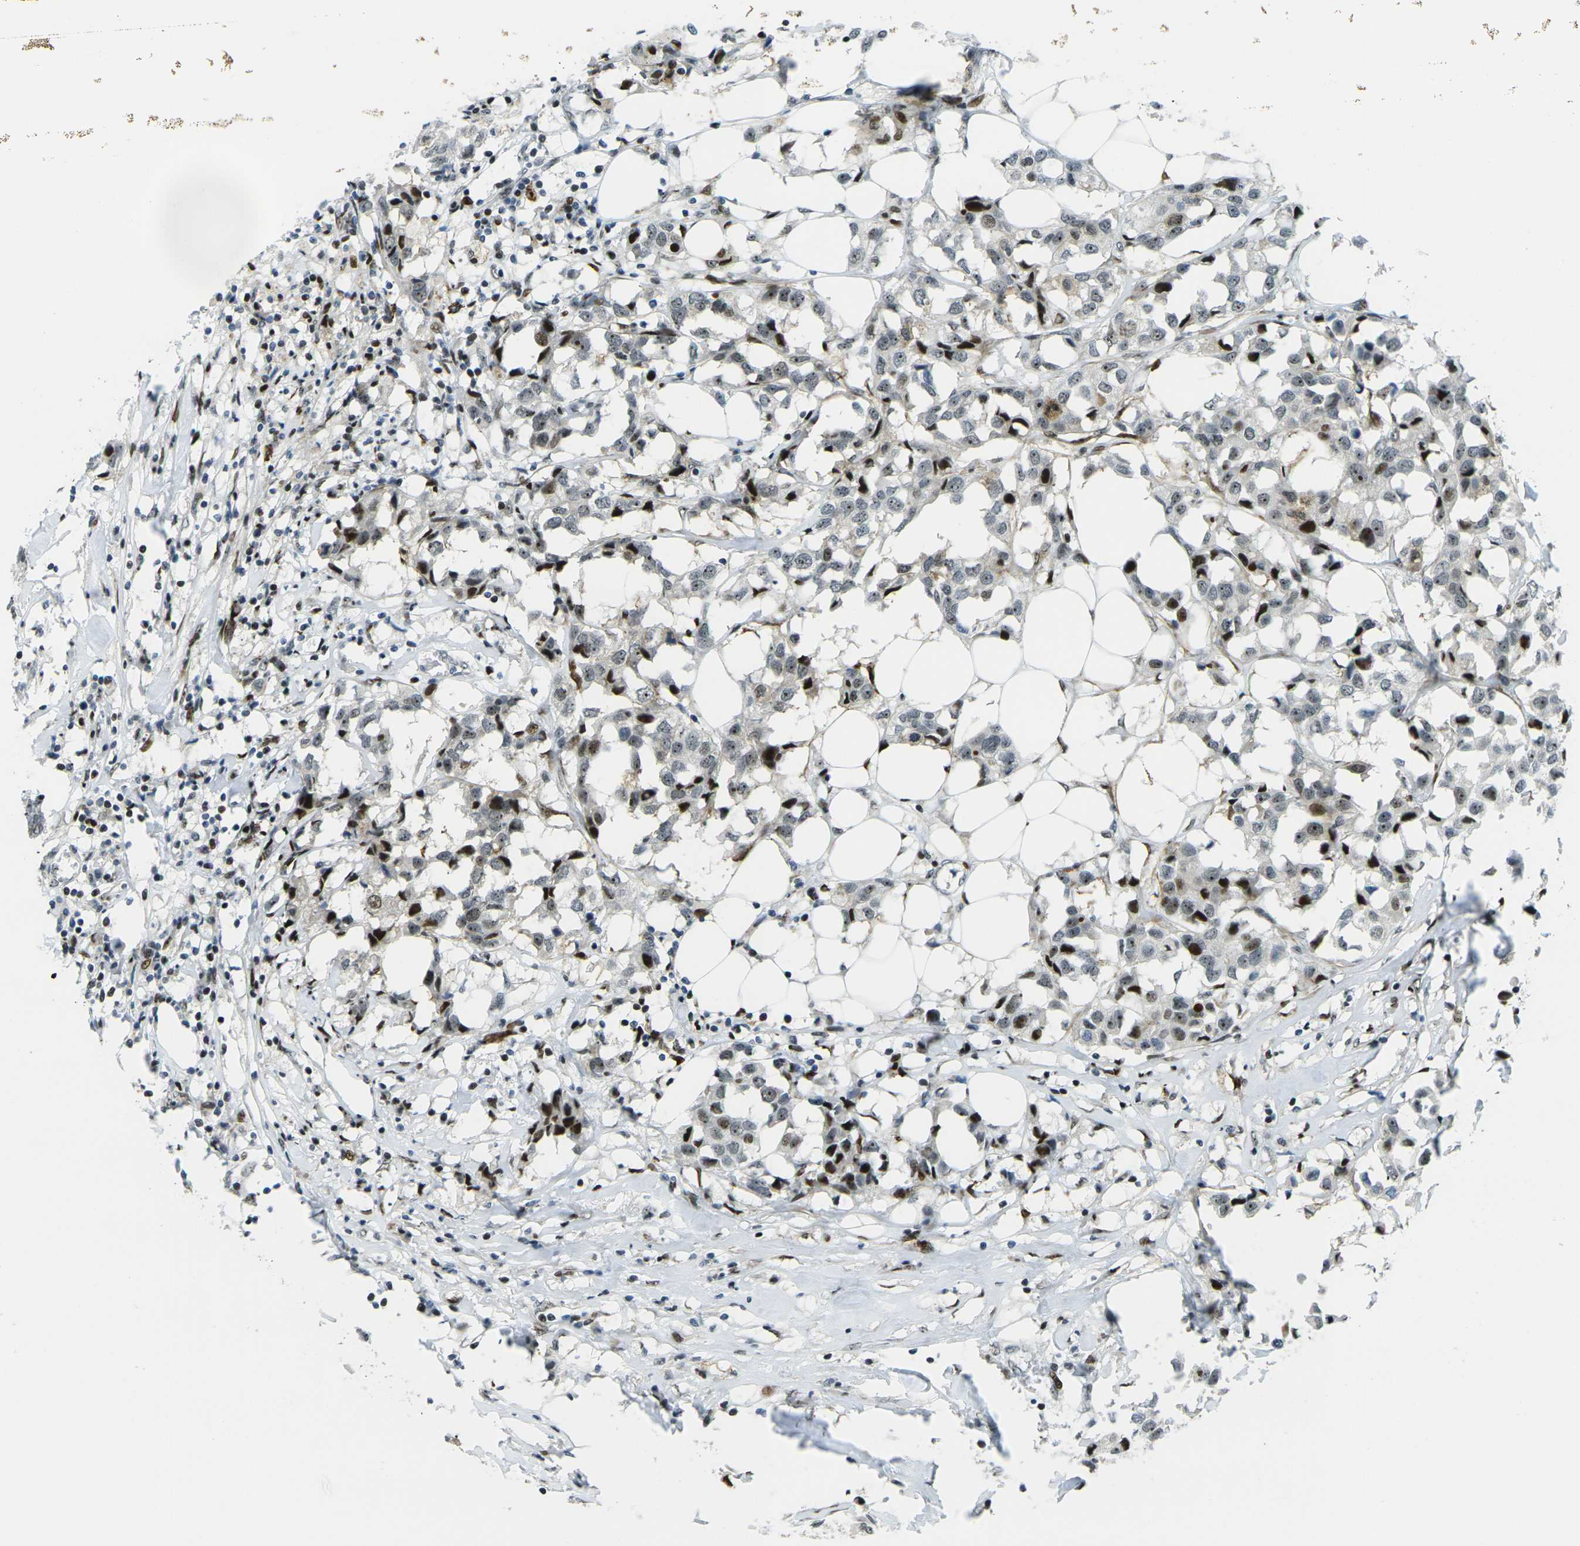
{"staining": {"intensity": "moderate", "quantity": ">75%", "location": "nuclear"}, "tissue": "breast cancer", "cell_type": "Tumor cells", "image_type": "cancer", "snomed": [{"axis": "morphology", "description": "Duct carcinoma"}, {"axis": "topography", "description": "Breast"}], "caption": "This is a photomicrograph of IHC staining of breast cancer, which shows moderate expression in the nuclear of tumor cells.", "gene": "UBE2C", "patient": {"sex": "female", "age": 80}}